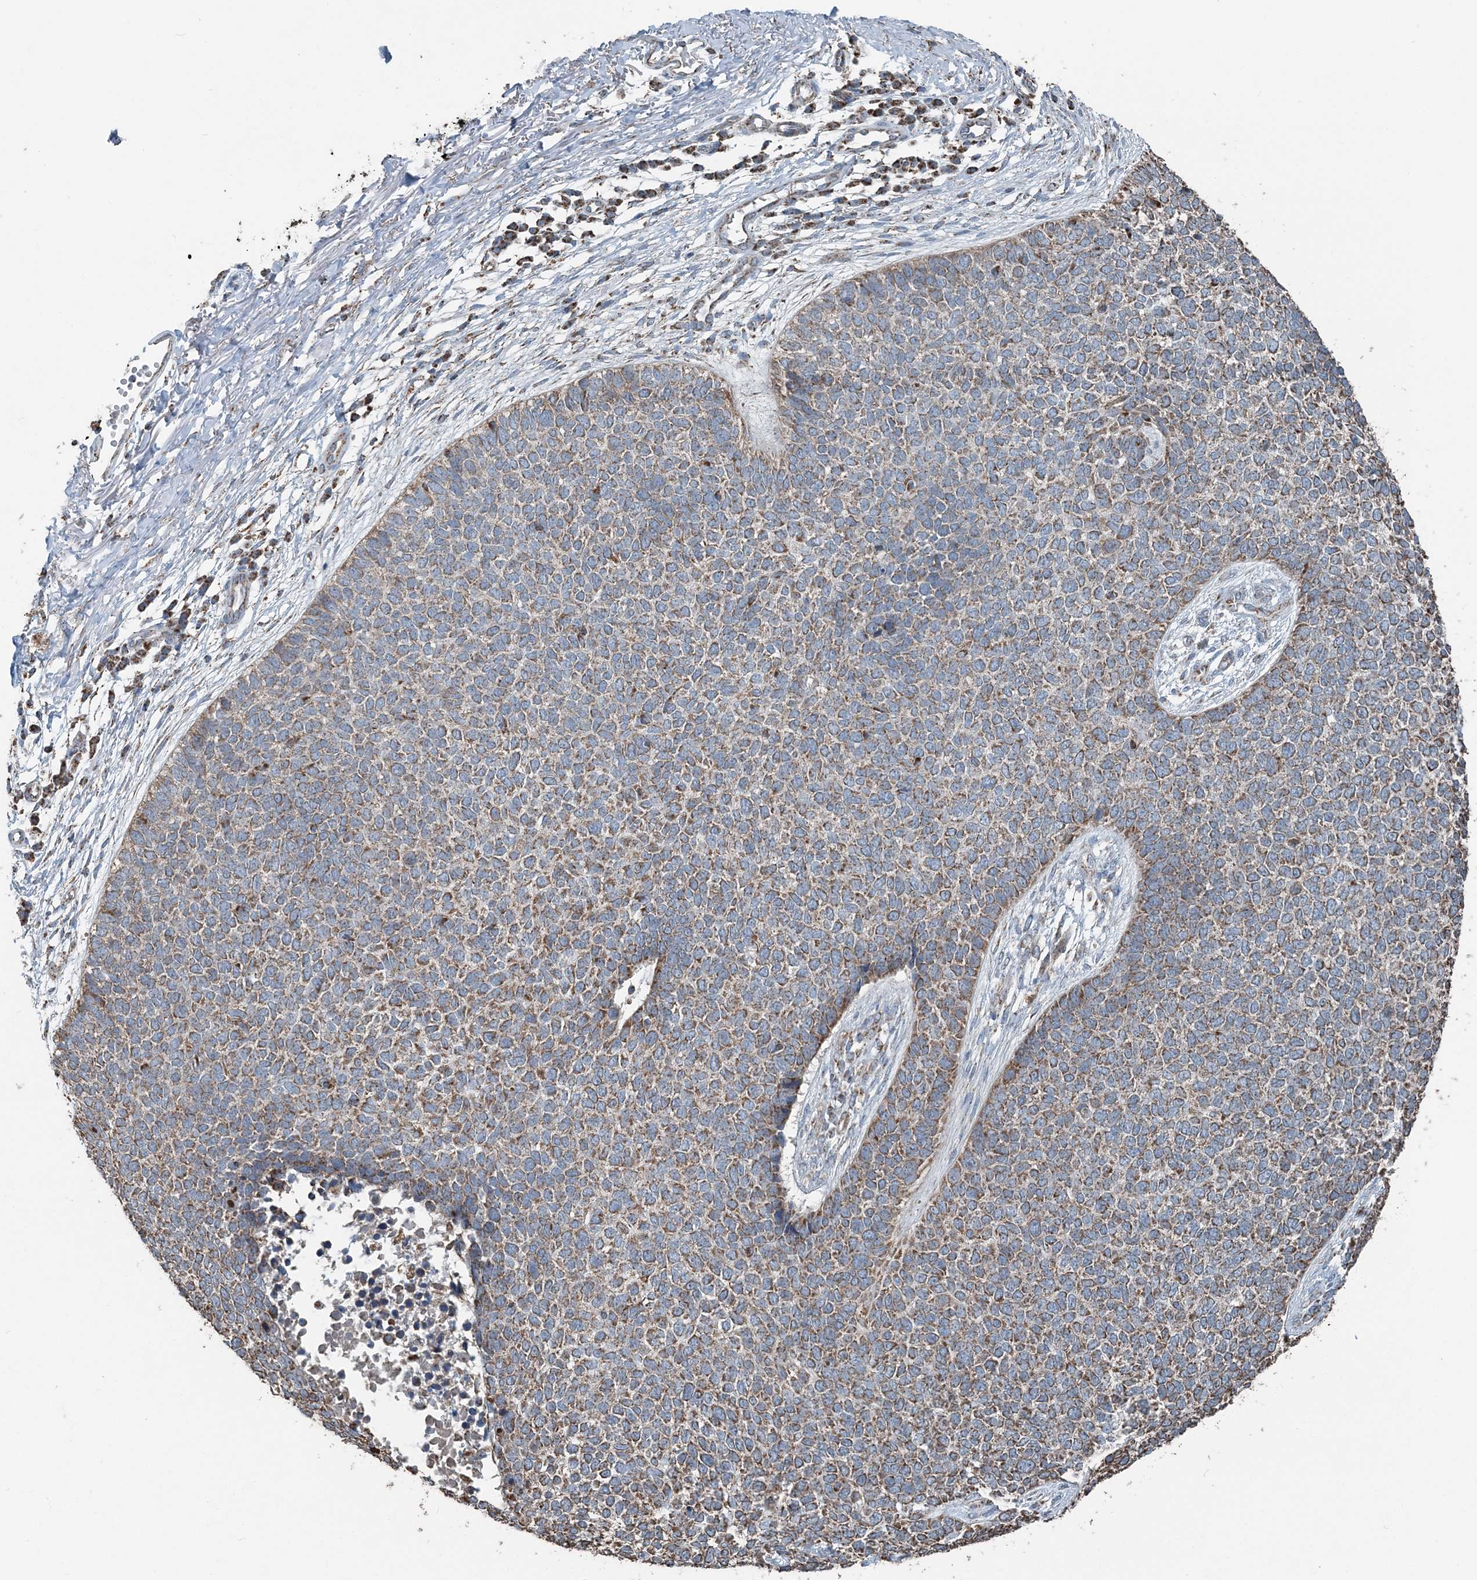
{"staining": {"intensity": "moderate", "quantity": ">75%", "location": "cytoplasmic/membranous"}, "tissue": "skin cancer", "cell_type": "Tumor cells", "image_type": "cancer", "snomed": [{"axis": "morphology", "description": "Basal cell carcinoma"}, {"axis": "topography", "description": "Skin"}], "caption": "Tumor cells demonstrate medium levels of moderate cytoplasmic/membranous staining in about >75% of cells in human skin cancer. The protein is shown in brown color, while the nuclei are stained blue.", "gene": "SUCLG1", "patient": {"sex": "female", "age": 84}}